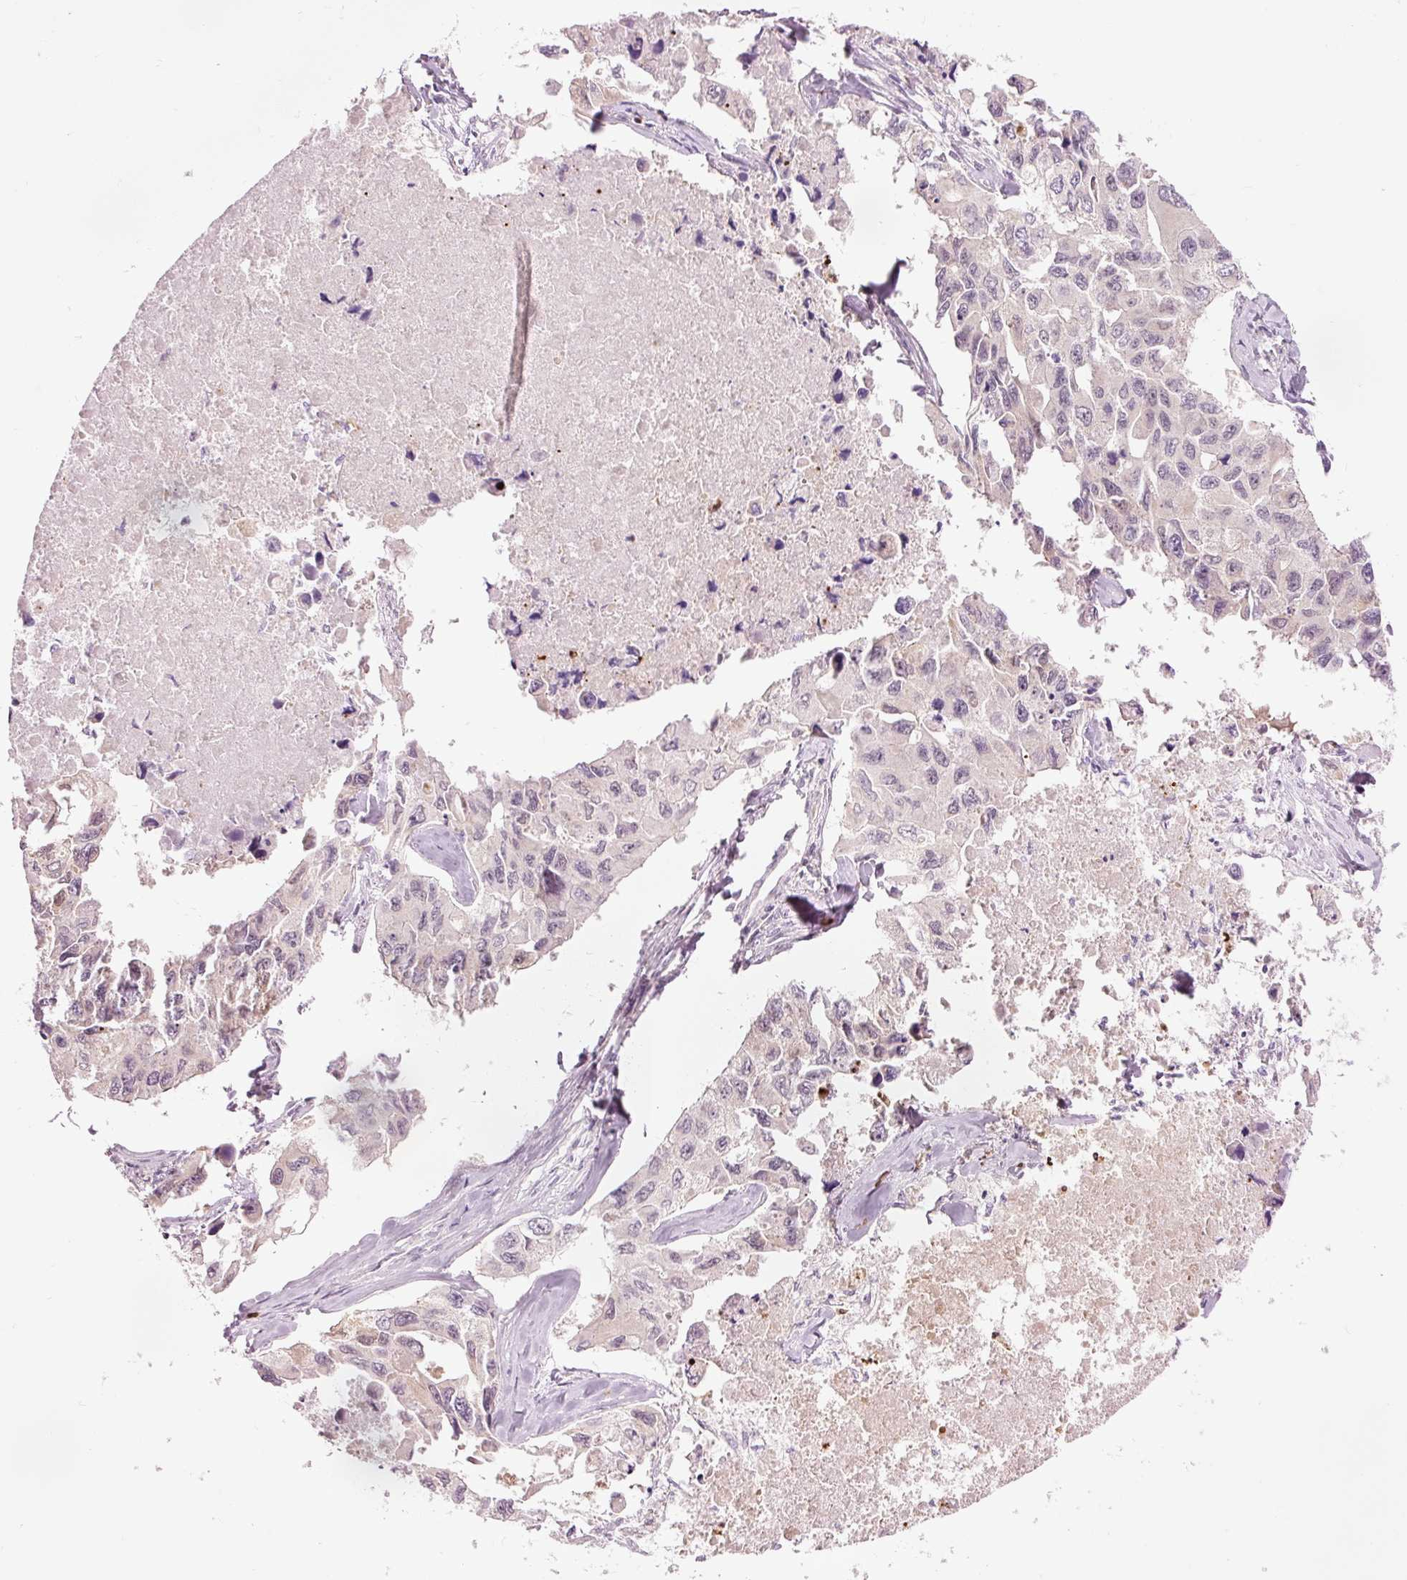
{"staining": {"intensity": "negative", "quantity": "none", "location": "none"}, "tissue": "lung cancer", "cell_type": "Tumor cells", "image_type": "cancer", "snomed": [{"axis": "morphology", "description": "Adenocarcinoma, NOS"}, {"axis": "topography", "description": "Lung"}], "caption": "Tumor cells are negative for brown protein staining in lung cancer (adenocarcinoma). (DAB (3,3'-diaminobenzidine) immunohistochemistry (IHC), high magnification).", "gene": "PRDX5", "patient": {"sex": "male", "age": 64}}